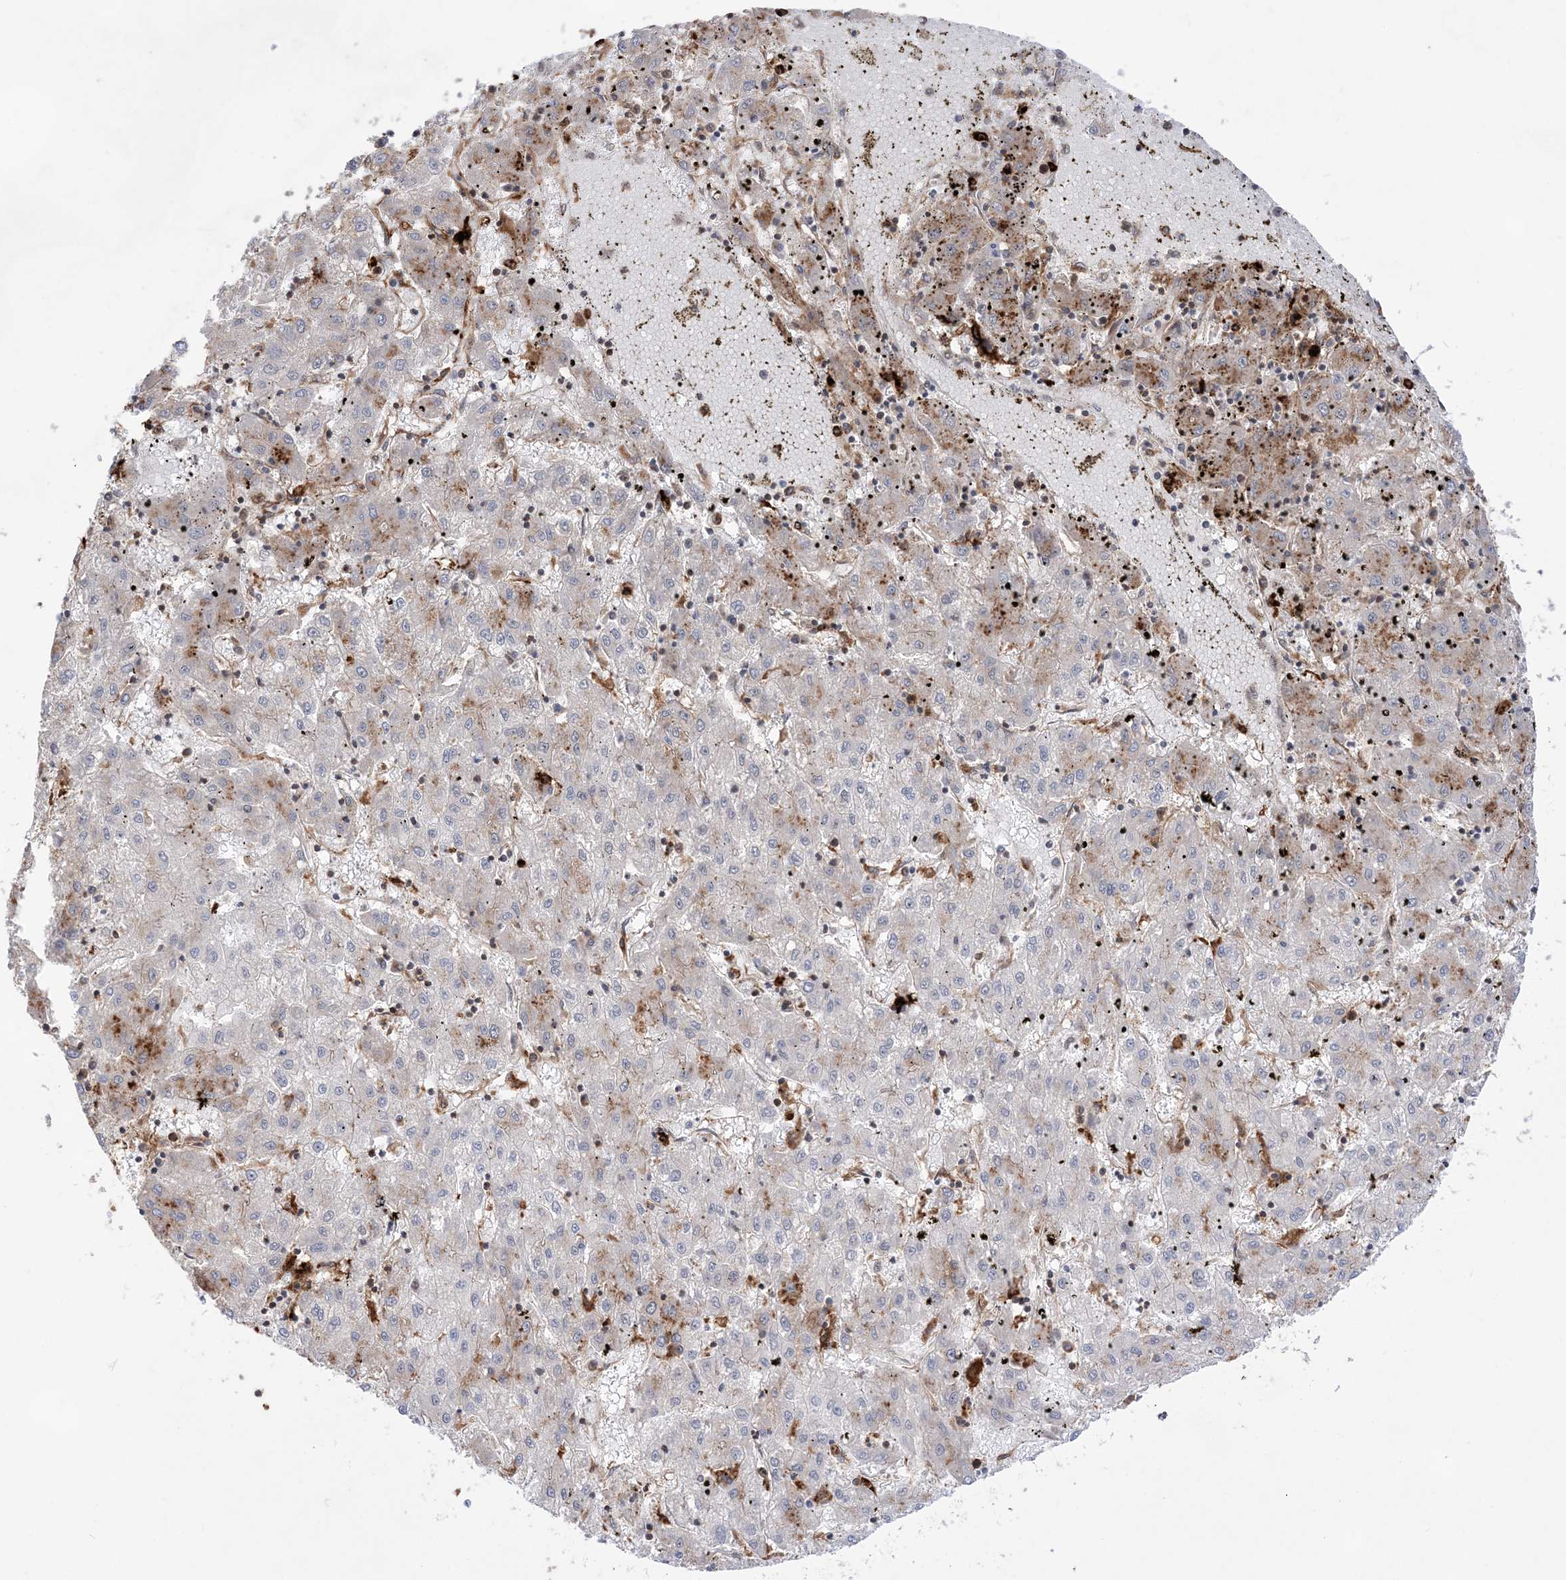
{"staining": {"intensity": "negative", "quantity": "none", "location": "none"}, "tissue": "liver cancer", "cell_type": "Tumor cells", "image_type": "cancer", "snomed": [{"axis": "morphology", "description": "Carcinoma, Hepatocellular, NOS"}, {"axis": "topography", "description": "Liver"}], "caption": "Tumor cells are negative for brown protein staining in hepatocellular carcinoma (liver).", "gene": "ANAPC15", "patient": {"sex": "male", "age": 72}}